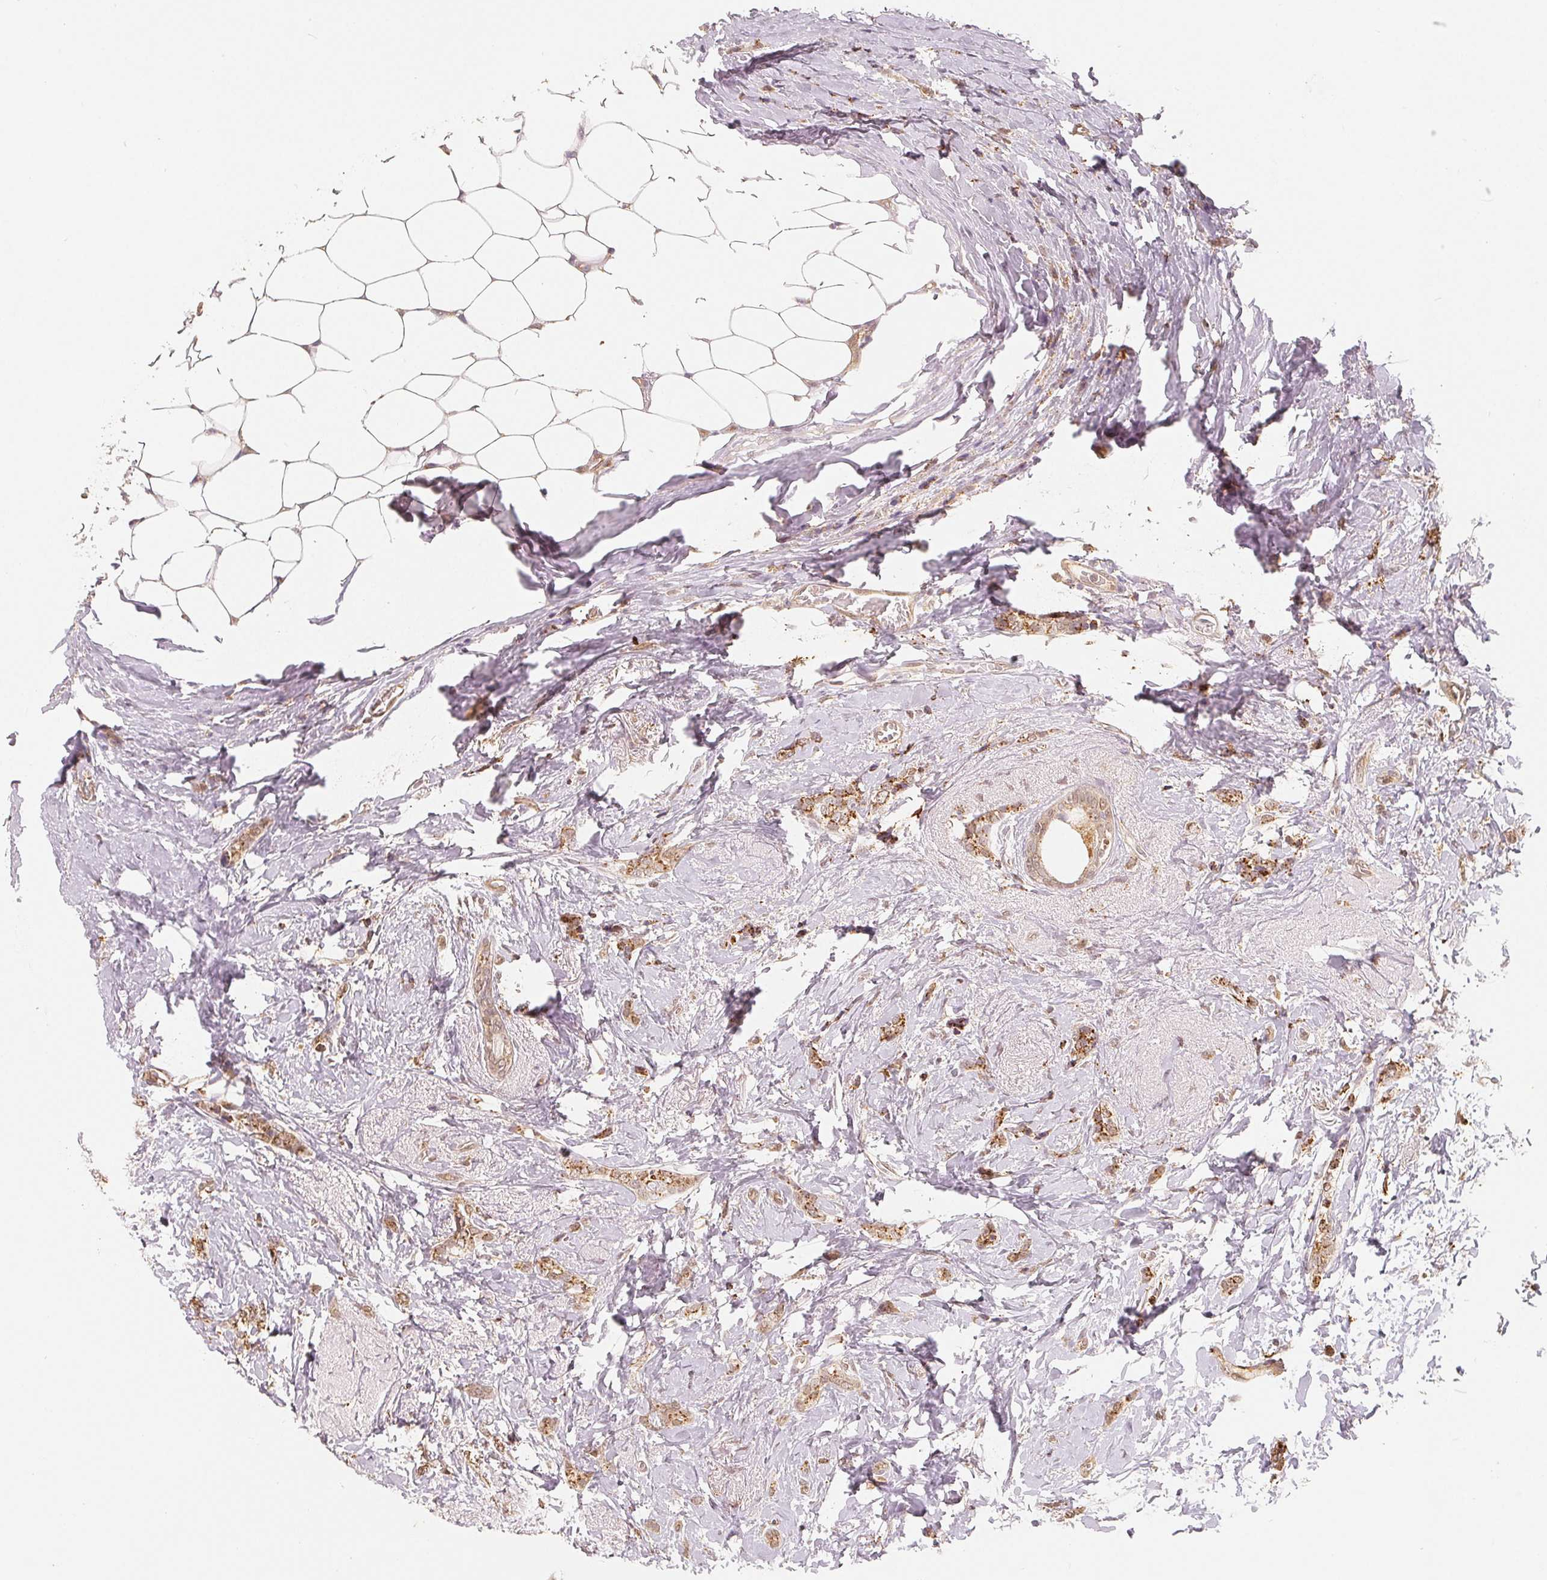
{"staining": {"intensity": "weak", "quantity": "25%-75%", "location": "cytoplasmic/membranous"}, "tissue": "breast cancer", "cell_type": "Tumor cells", "image_type": "cancer", "snomed": [{"axis": "morphology", "description": "Normal tissue, NOS"}, {"axis": "morphology", "description": "Duct carcinoma"}, {"axis": "topography", "description": "Breast"}], "caption": "DAB immunohistochemical staining of invasive ductal carcinoma (breast) reveals weak cytoplasmic/membranous protein expression in about 25%-75% of tumor cells.", "gene": "GUSB", "patient": {"sex": "female", "age": 77}}